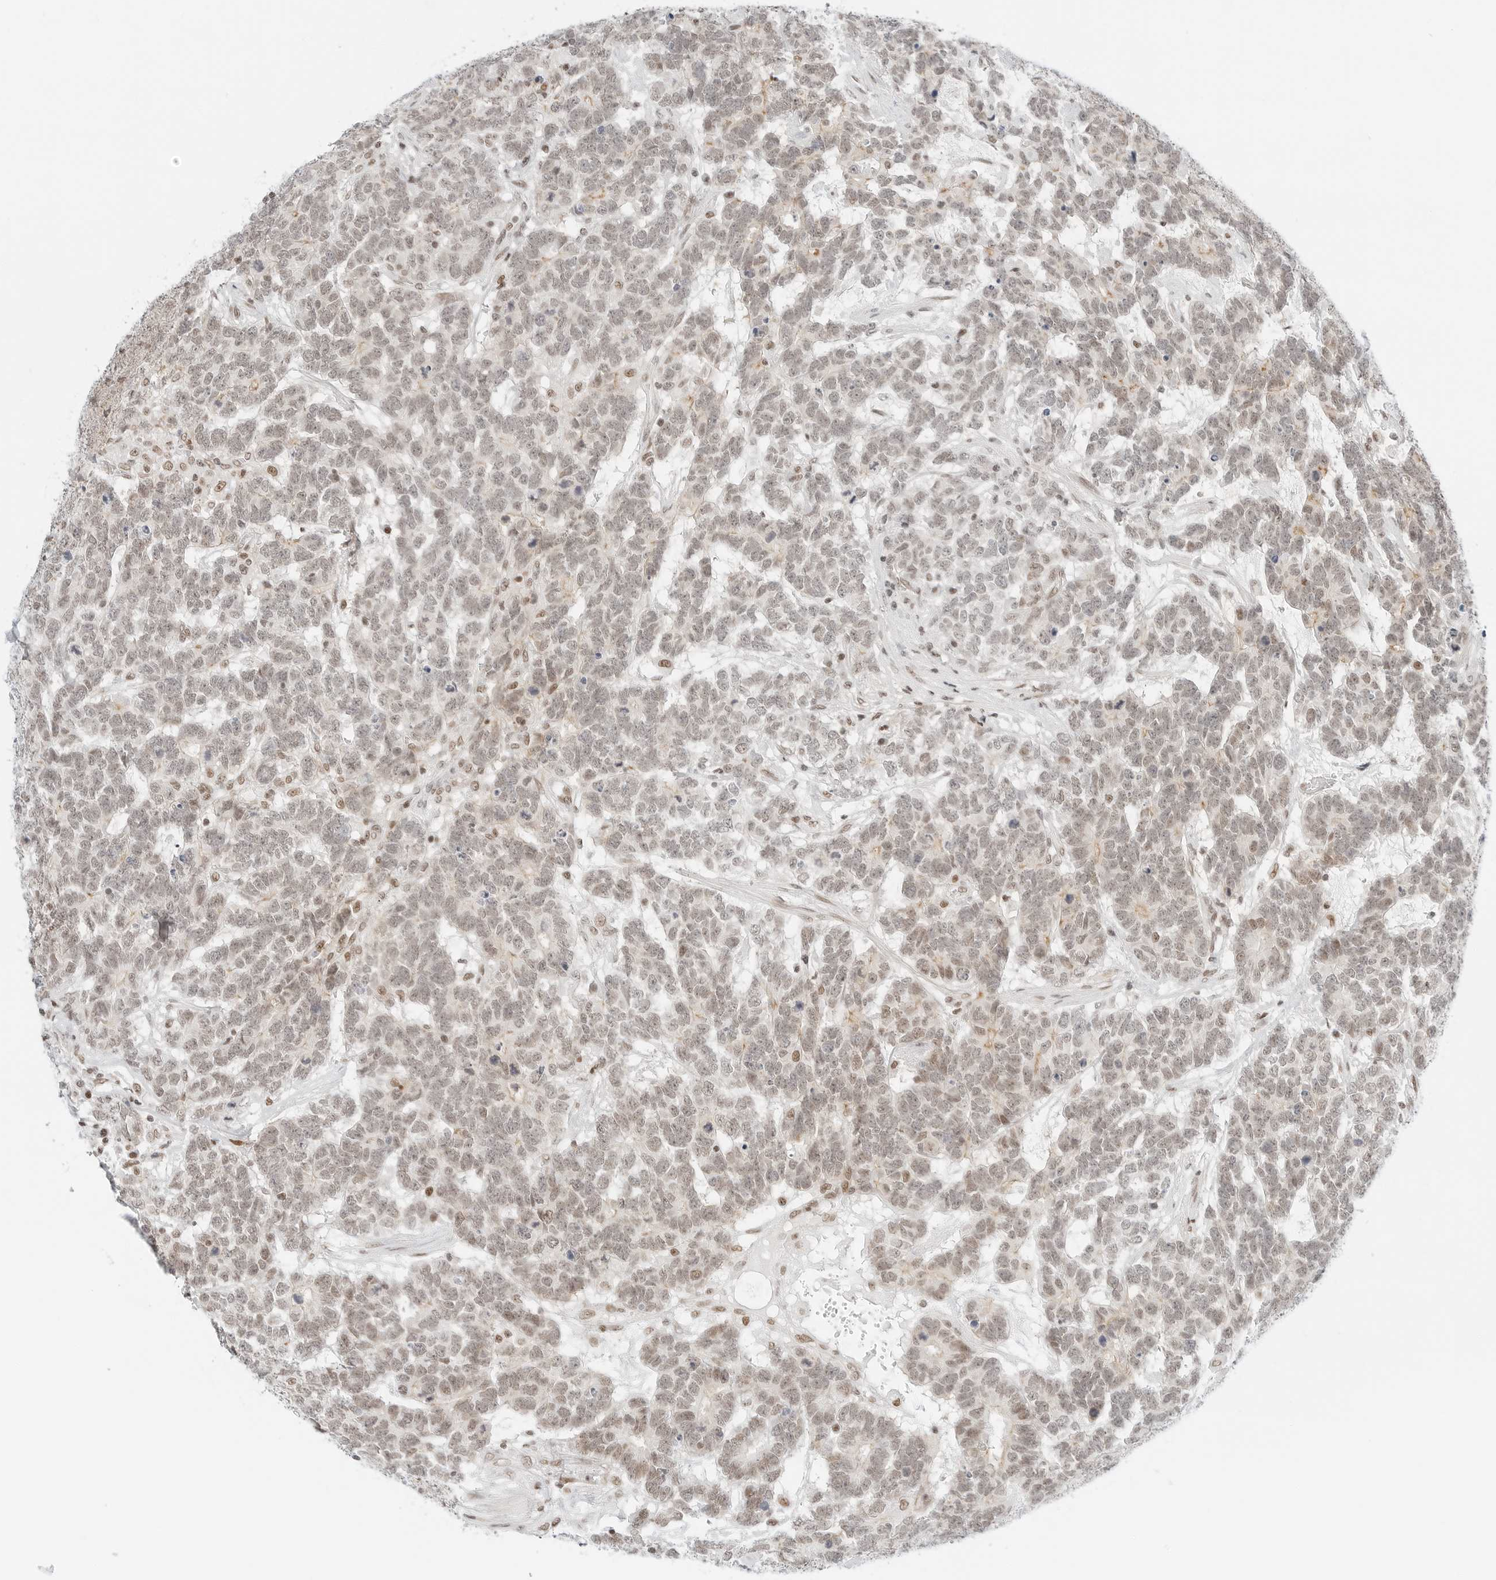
{"staining": {"intensity": "weak", "quantity": ">75%", "location": "nuclear"}, "tissue": "testis cancer", "cell_type": "Tumor cells", "image_type": "cancer", "snomed": [{"axis": "morphology", "description": "Carcinoma, Embryonal, NOS"}, {"axis": "topography", "description": "Testis"}], "caption": "A low amount of weak nuclear staining is seen in about >75% of tumor cells in testis cancer tissue. (Brightfield microscopy of DAB IHC at high magnification).", "gene": "CRTC2", "patient": {"sex": "male", "age": 26}}